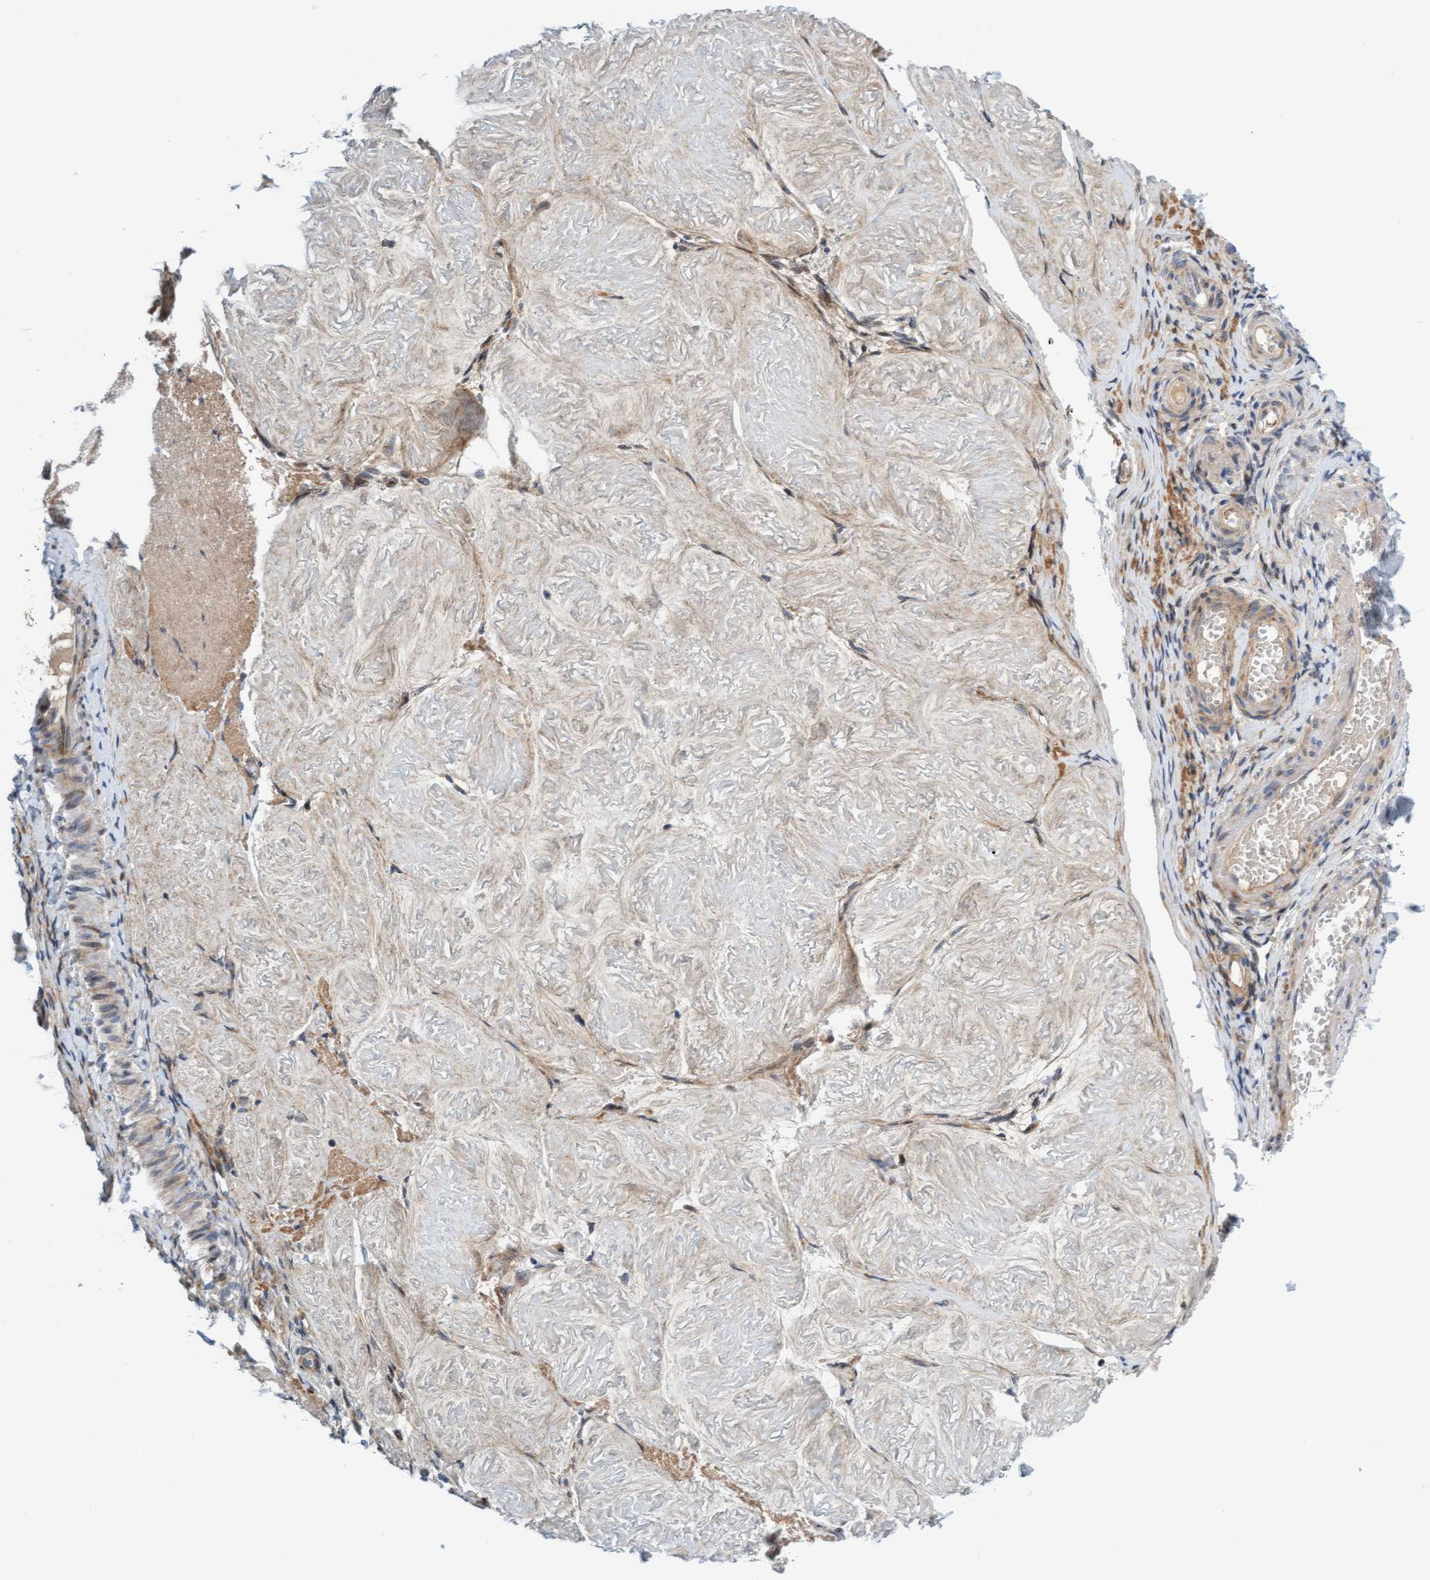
{"staining": {"intensity": "moderate", "quantity": "25%-75%", "location": "cytoplasmic/membranous"}, "tissue": "adipose tissue", "cell_type": "Adipocytes", "image_type": "normal", "snomed": [{"axis": "morphology", "description": "Normal tissue, NOS"}, {"axis": "topography", "description": "Vascular tissue"}, {"axis": "topography", "description": "Fallopian tube"}, {"axis": "topography", "description": "Ovary"}], "caption": "Adipose tissue stained with DAB immunohistochemistry (IHC) exhibits medium levels of moderate cytoplasmic/membranous expression in about 25%-75% of adipocytes.", "gene": "EIF4EBP1", "patient": {"sex": "female", "age": 67}}